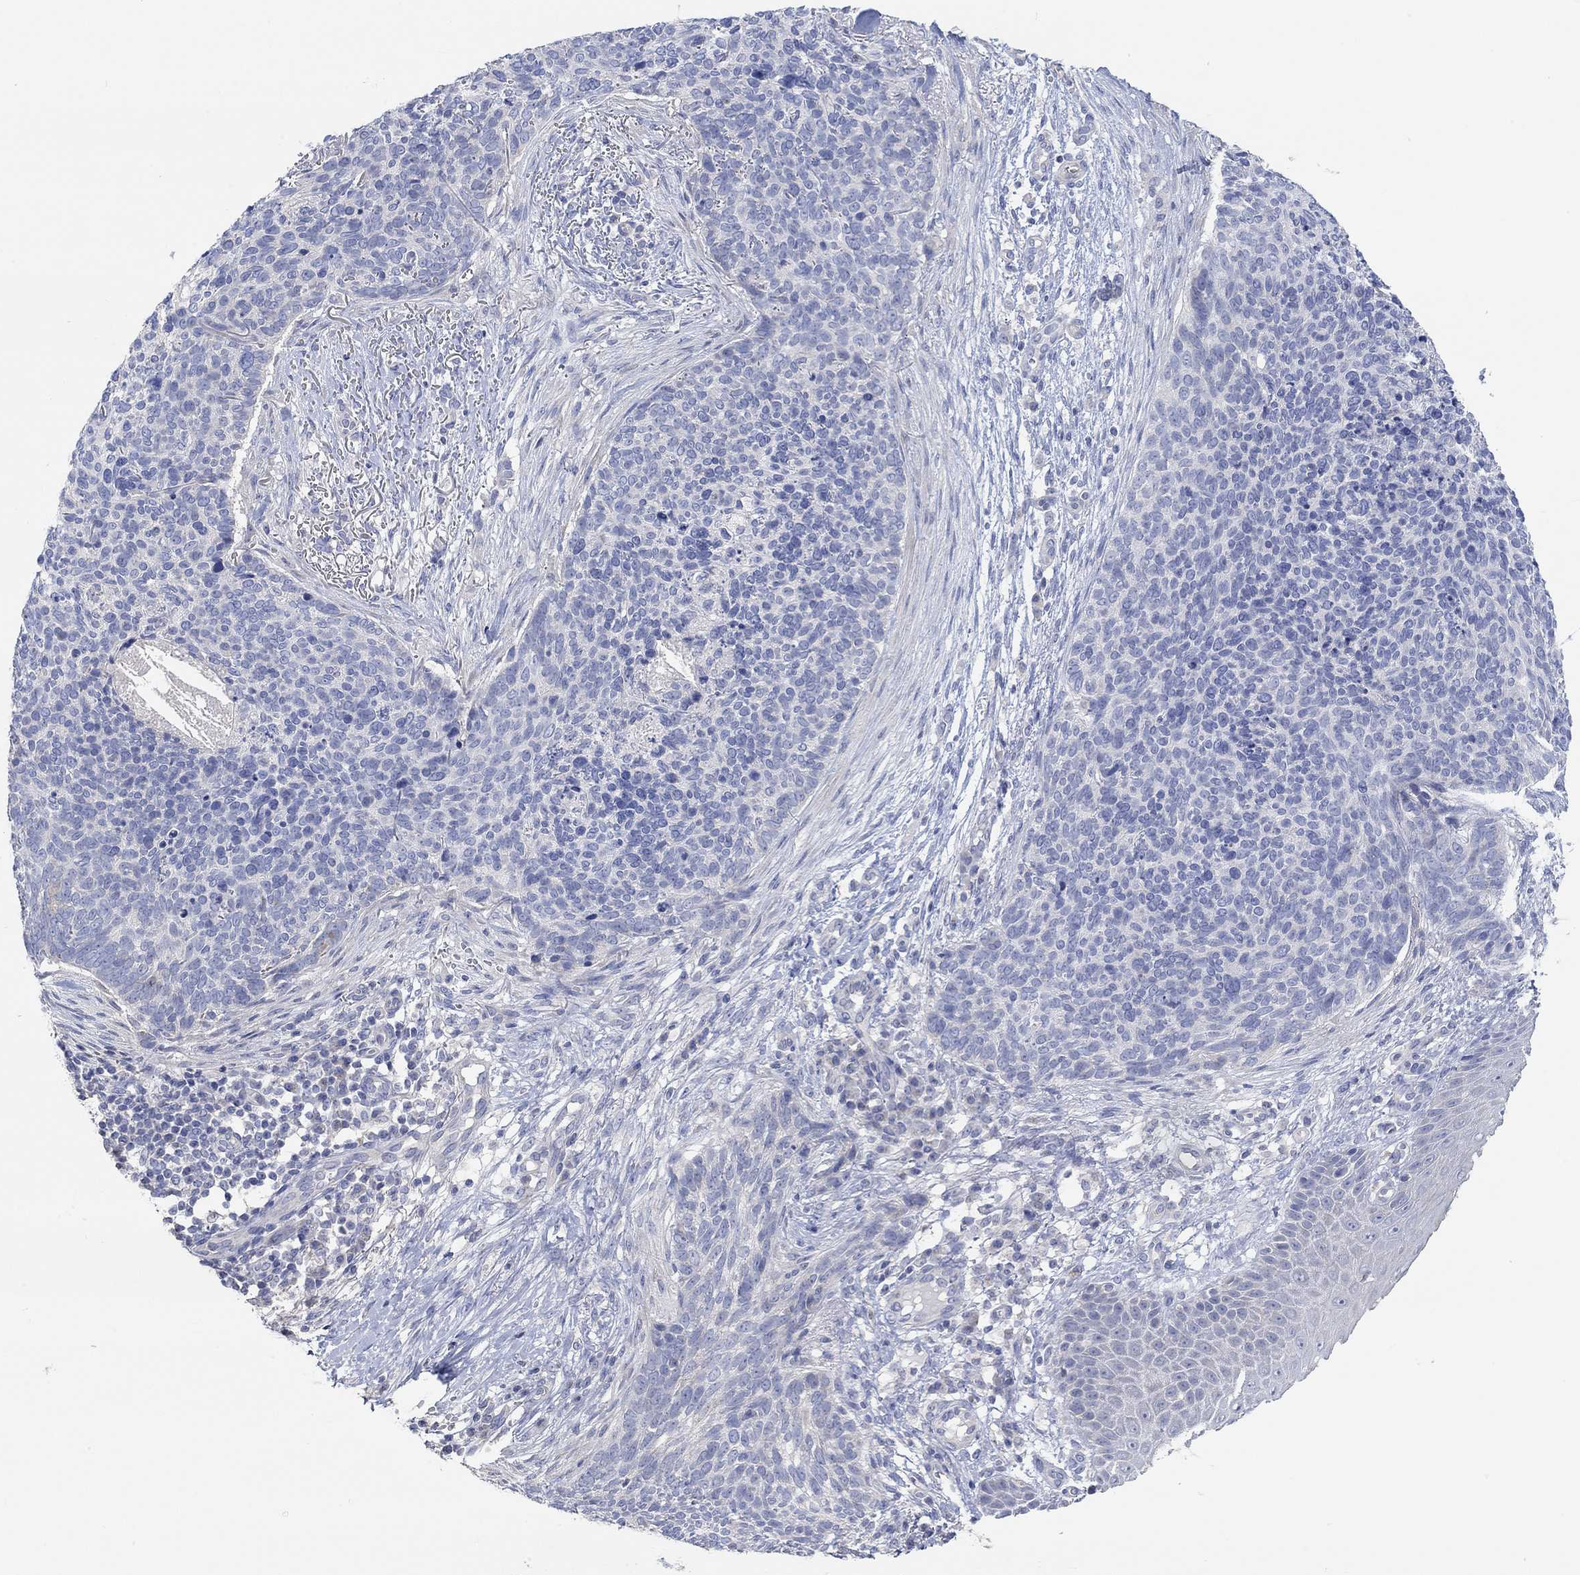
{"staining": {"intensity": "negative", "quantity": "none", "location": "none"}, "tissue": "skin cancer", "cell_type": "Tumor cells", "image_type": "cancer", "snomed": [{"axis": "morphology", "description": "Basal cell carcinoma"}, {"axis": "topography", "description": "Skin"}], "caption": "The image demonstrates no staining of tumor cells in skin basal cell carcinoma.", "gene": "NLRP14", "patient": {"sex": "male", "age": 64}}